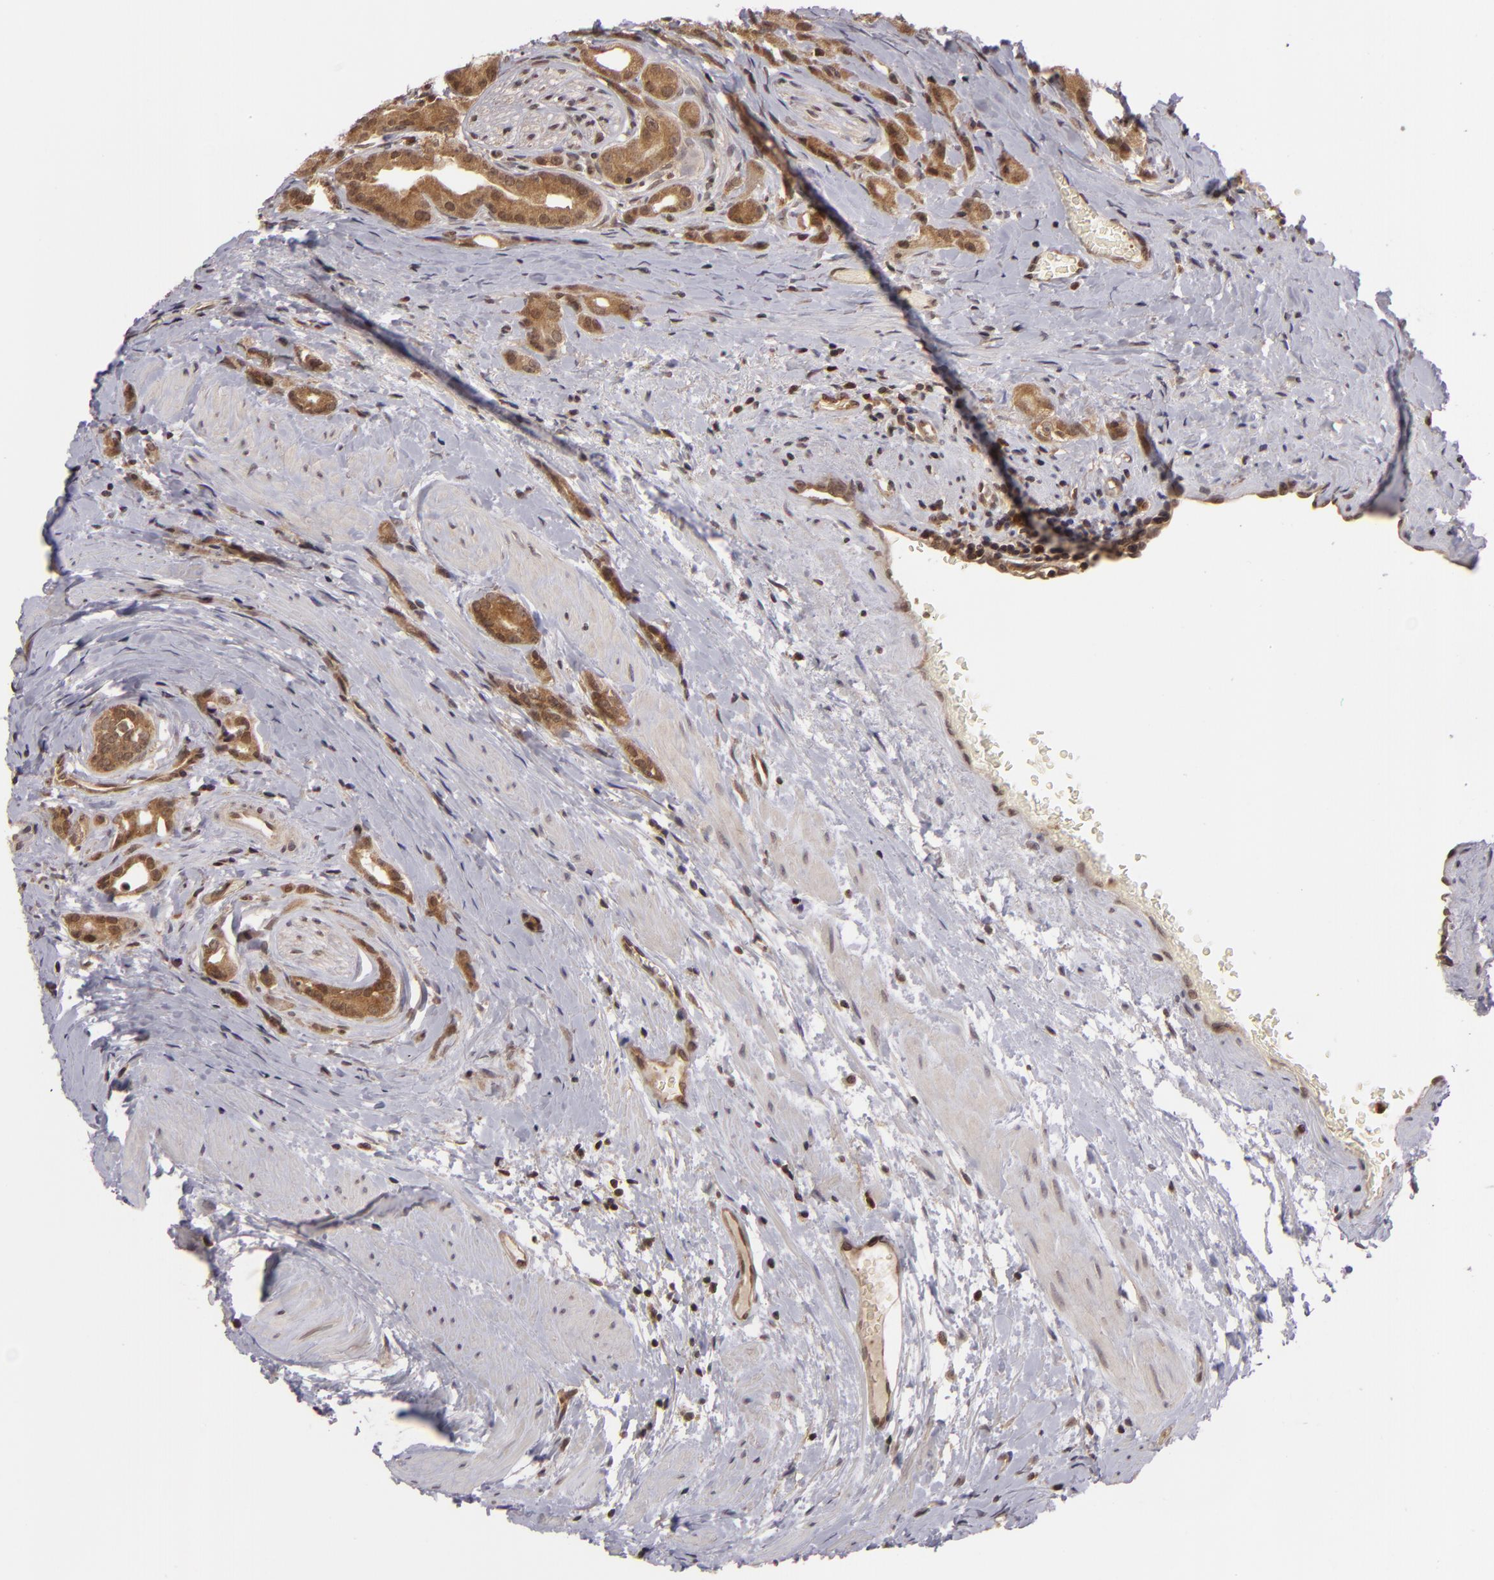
{"staining": {"intensity": "moderate", "quantity": ">75%", "location": "cytoplasmic/membranous"}, "tissue": "prostate cancer", "cell_type": "Tumor cells", "image_type": "cancer", "snomed": [{"axis": "morphology", "description": "Adenocarcinoma, Medium grade"}, {"axis": "topography", "description": "Prostate"}], "caption": "Moderate cytoplasmic/membranous expression is present in about >75% of tumor cells in prostate adenocarcinoma (medium-grade). Nuclei are stained in blue.", "gene": "ZBTB33", "patient": {"sex": "male", "age": 59}}